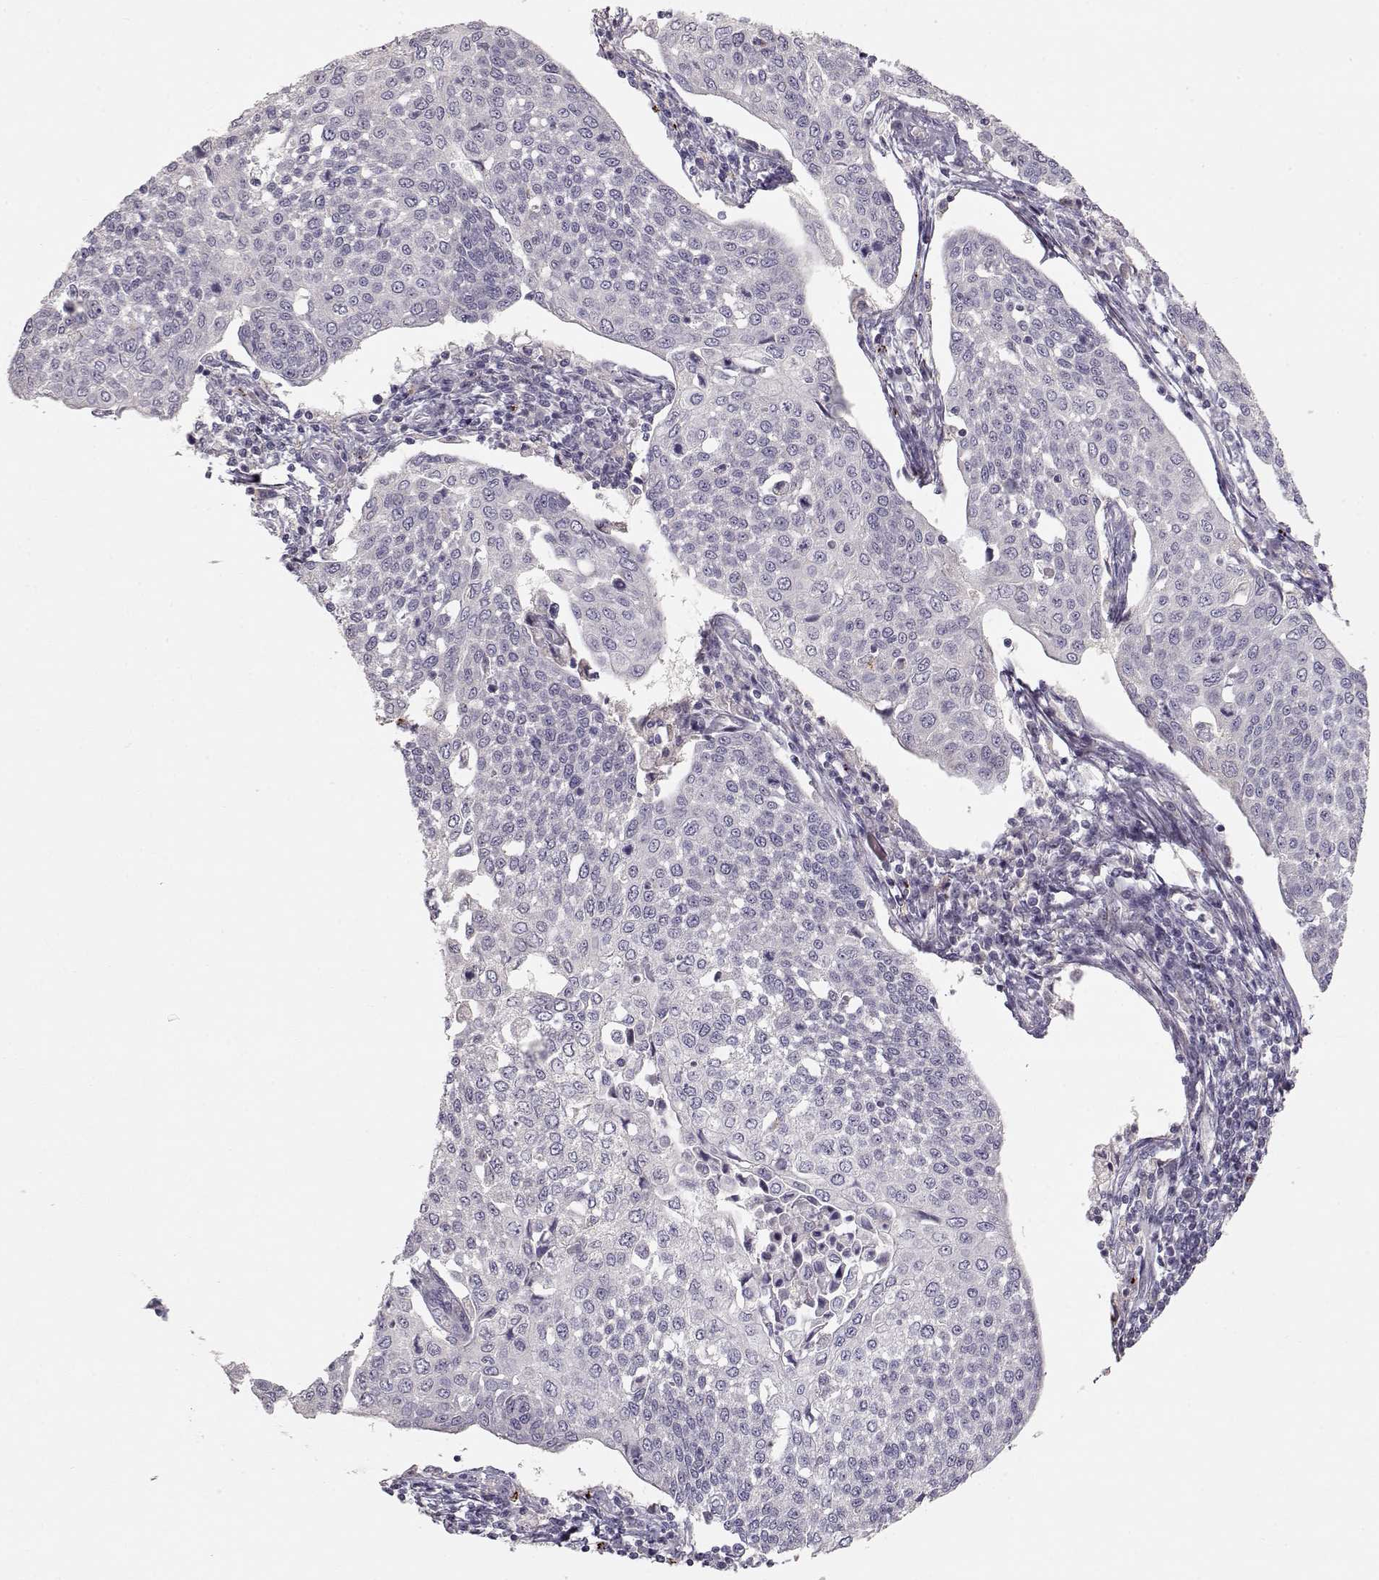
{"staining": {"intensity": "negative", "quantity": "none", "location": "none"}, "tissue": "cervical cancer", "cell_type": "Tumor cells", "image_type": "cancer", "snomed": [{"axis": "morphology", "description": "Squamous cell carcinoma, NOS"}, {"axis": "topography", "description": "Cervix"}], "caption": "The image exhibits no significant positivity in tumor cells of squamous cell carcinoma (cervical). The staining was performed using DAB to visualize the protein expression in brown, while the nuclei were stained in blue with hematoxylin (Magnification: 20x).", "gene": "ARHGAP8", "patient": {"sex": "female", "age": 34}}